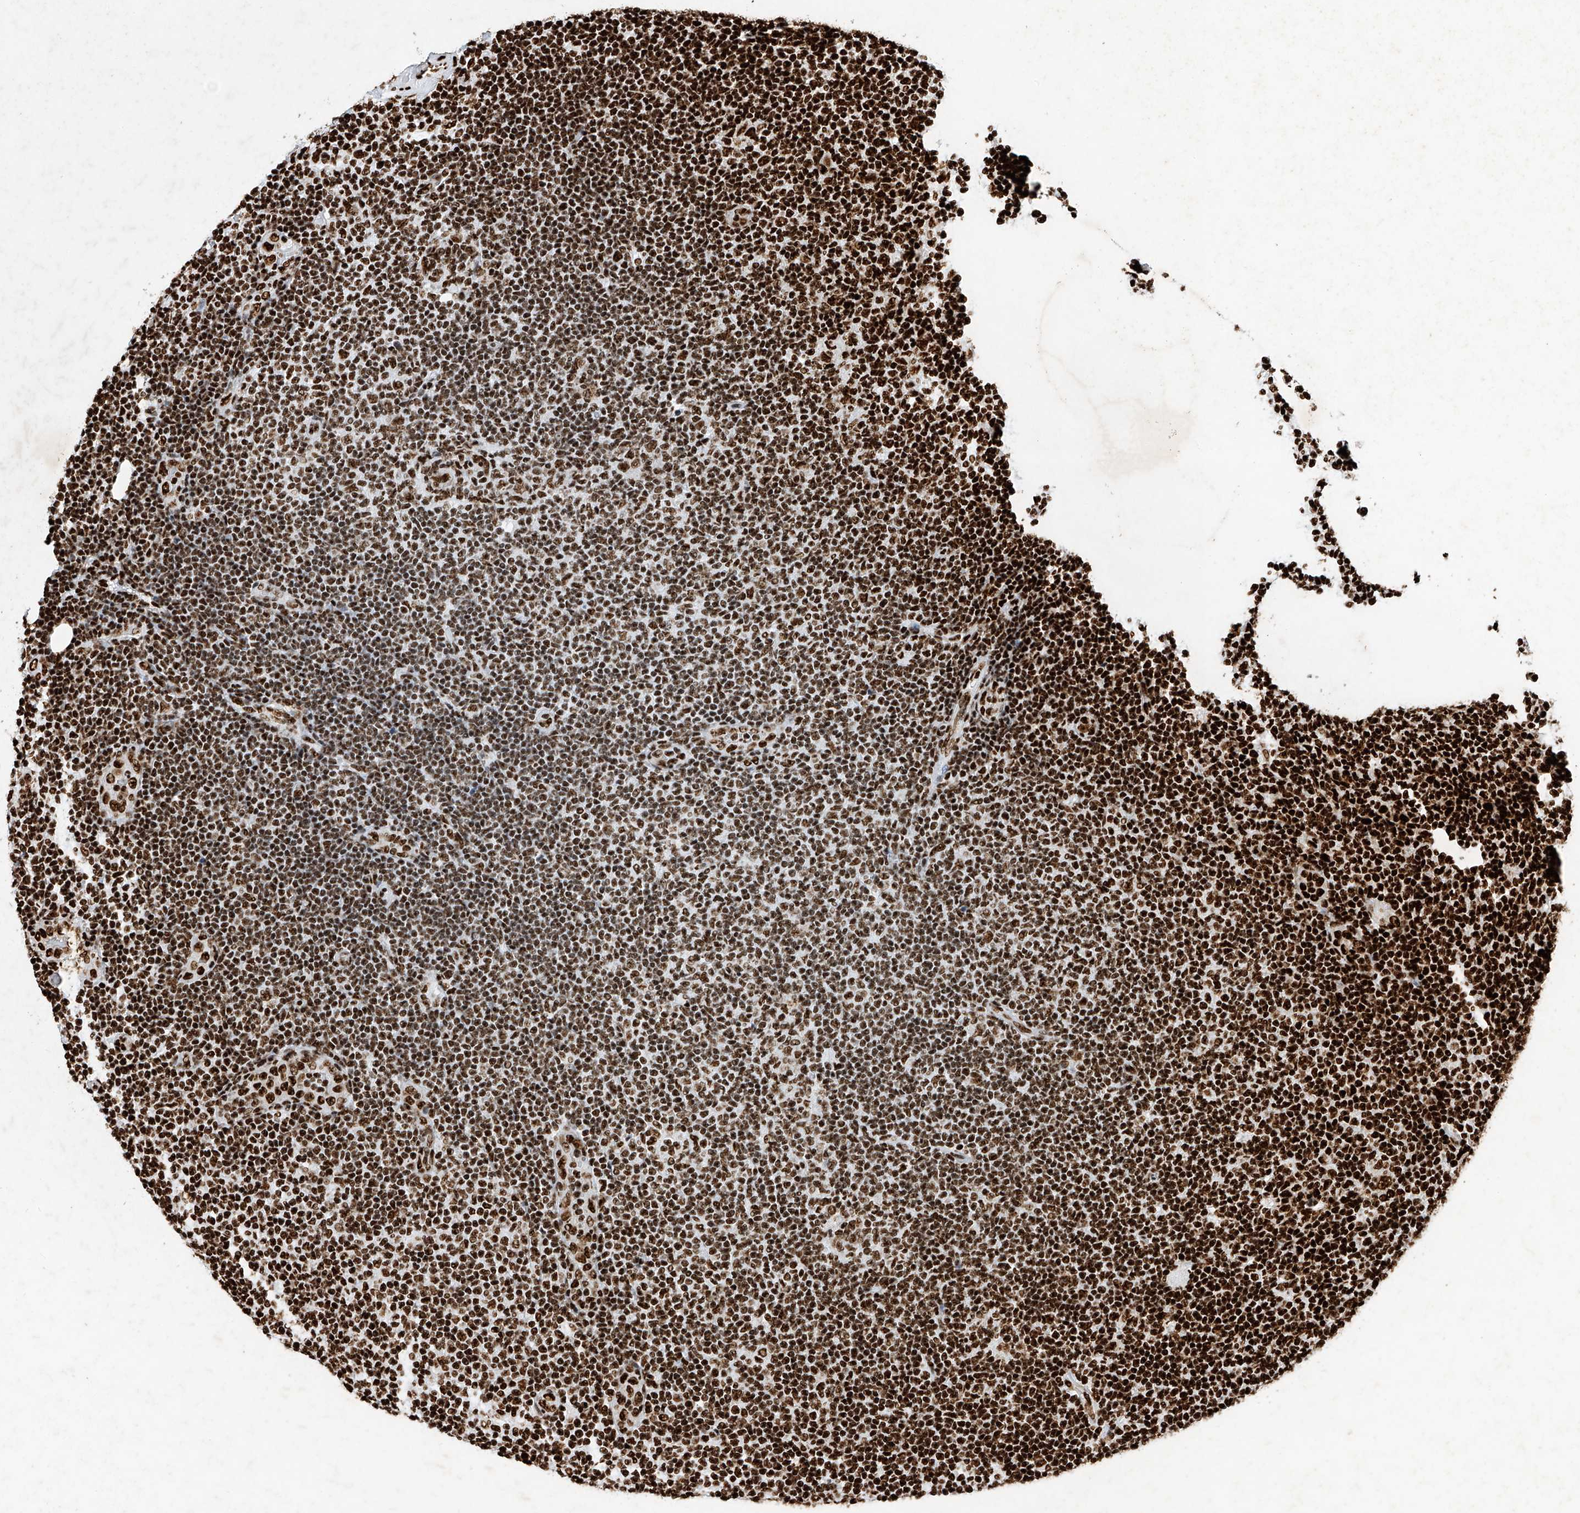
{"staining": {"intensity": "strong", "quantity": ">75%", "location": "nuclear"}, "tissue": "lymphoma", "cell_type": "Tumor cells", "image_type": "cancer", "snomed": [{"axis": "morphology", "description": "Malignant lymphoma, non-Hodgkin's type, Low grade"}, {"axis": "topography", "description": "Lymph node"}], "caption": "This micrograph demonstrates IHC staining of low-grade malignant lymphoma, non-Hodgkin's type, with high strong nuclear positivity in approximately >75% of tumor cells.", "gene": "SRSF6", "patient": {"sex": "male", "age": 83}}